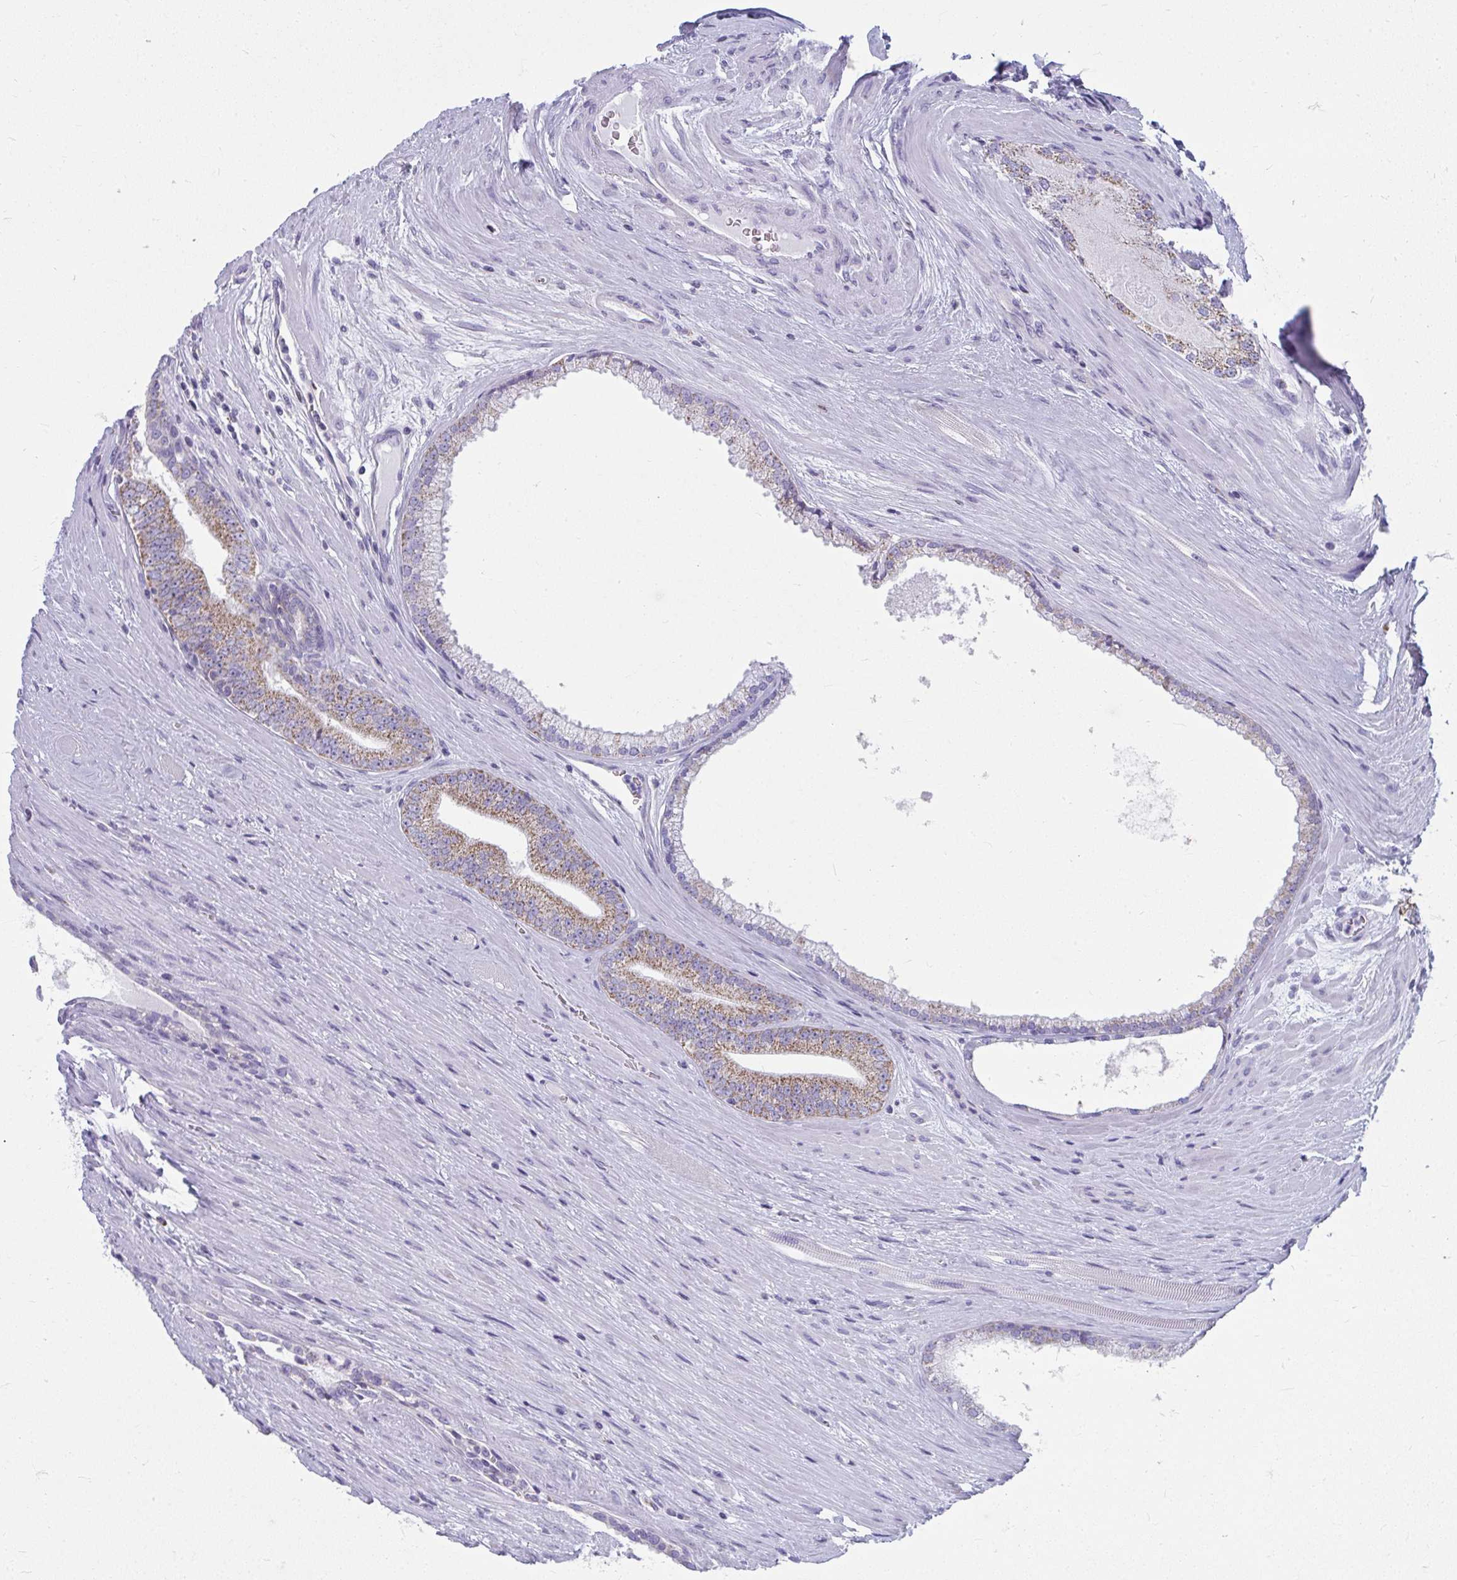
{"staining": {"intensity": "moderate", "quantity": "25%-75%", "location": "cytoplasmic/membranous"}, "tissue": "prostate cancer", "cell_type": "Tumor cells", "image_type": "cancer", "snomed": [{"axis": "morphology", "description": "Adenocarcinoma, Low grade"}, {"axis": "topography", "description": "Prostate"}], "caption": "Immunohistochemical staining of human prostate cancer (low-grade adenocarcinoma) demonstrates medium levels of moderate cytoplasmic/membranous protein positivity in approximately 25%-75% of tumor cells. Using DAB (brown) and hematoxylin (blue) stains, captured at high magnification using brightfield microscopy.", "gene": "SLC6A1", "patient": {"sex": "male", "age": 67}}